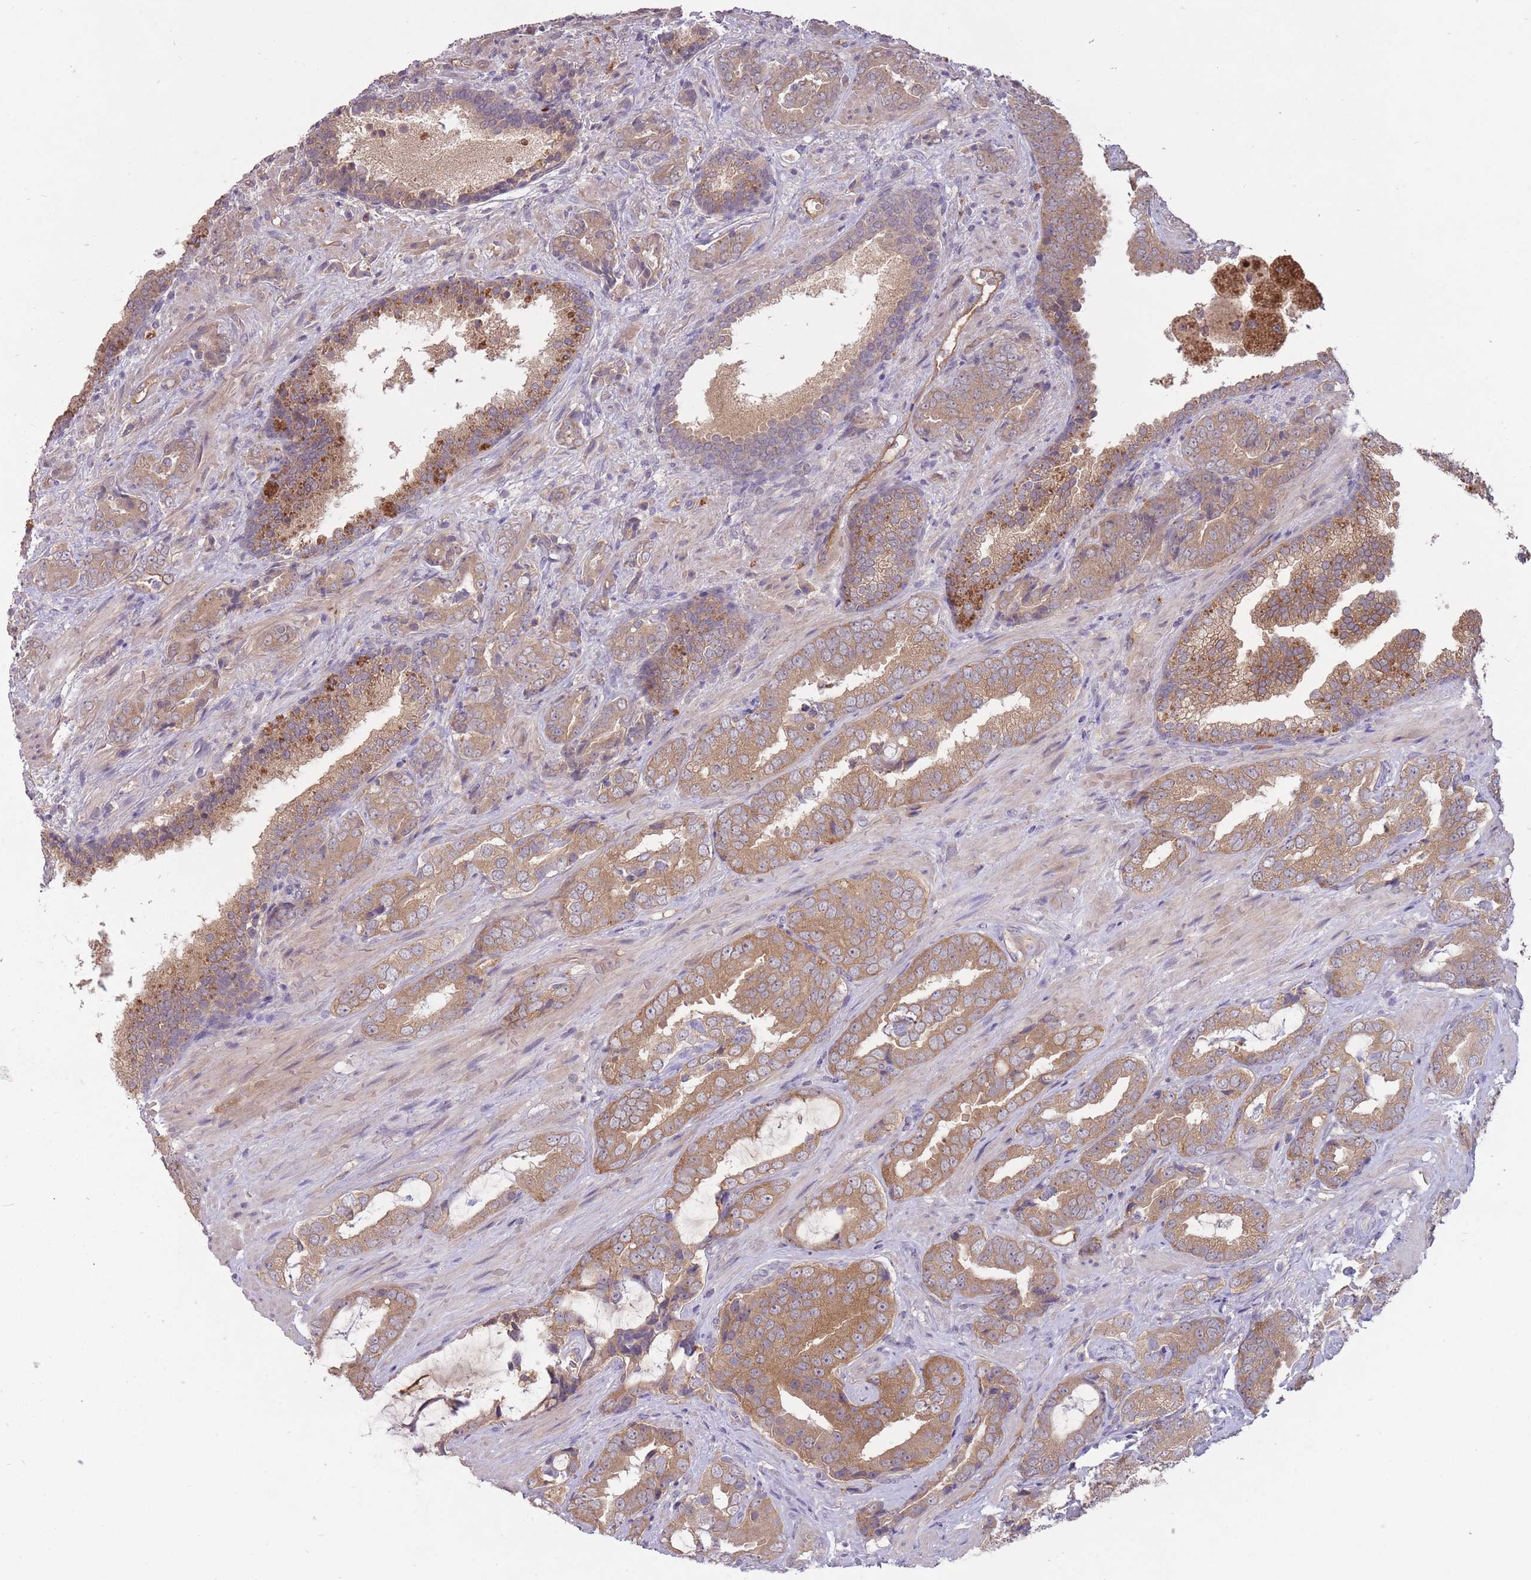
{"staining": {"intensity": "moderate", "quantity": ">75%", "location": "cytoplasmic/membranous"}, "tissue": "prostate cancer", "cell_type": "Tumor cells", "image_type": "cancer", "snomed": [{"axis": "morphology", "description": "Adenocarcinoma, High grade"}, {"axis": "topography", "description": "Prostate"}], "caption": "Tumor cells show medium levels of moderate cytoplasmic/membranous expression in approximately >75% of cells in human prostate adenocarcinoma (high-grade).", "gene": "LRATD2", "patient": {"sex": "male", "age": 71}}